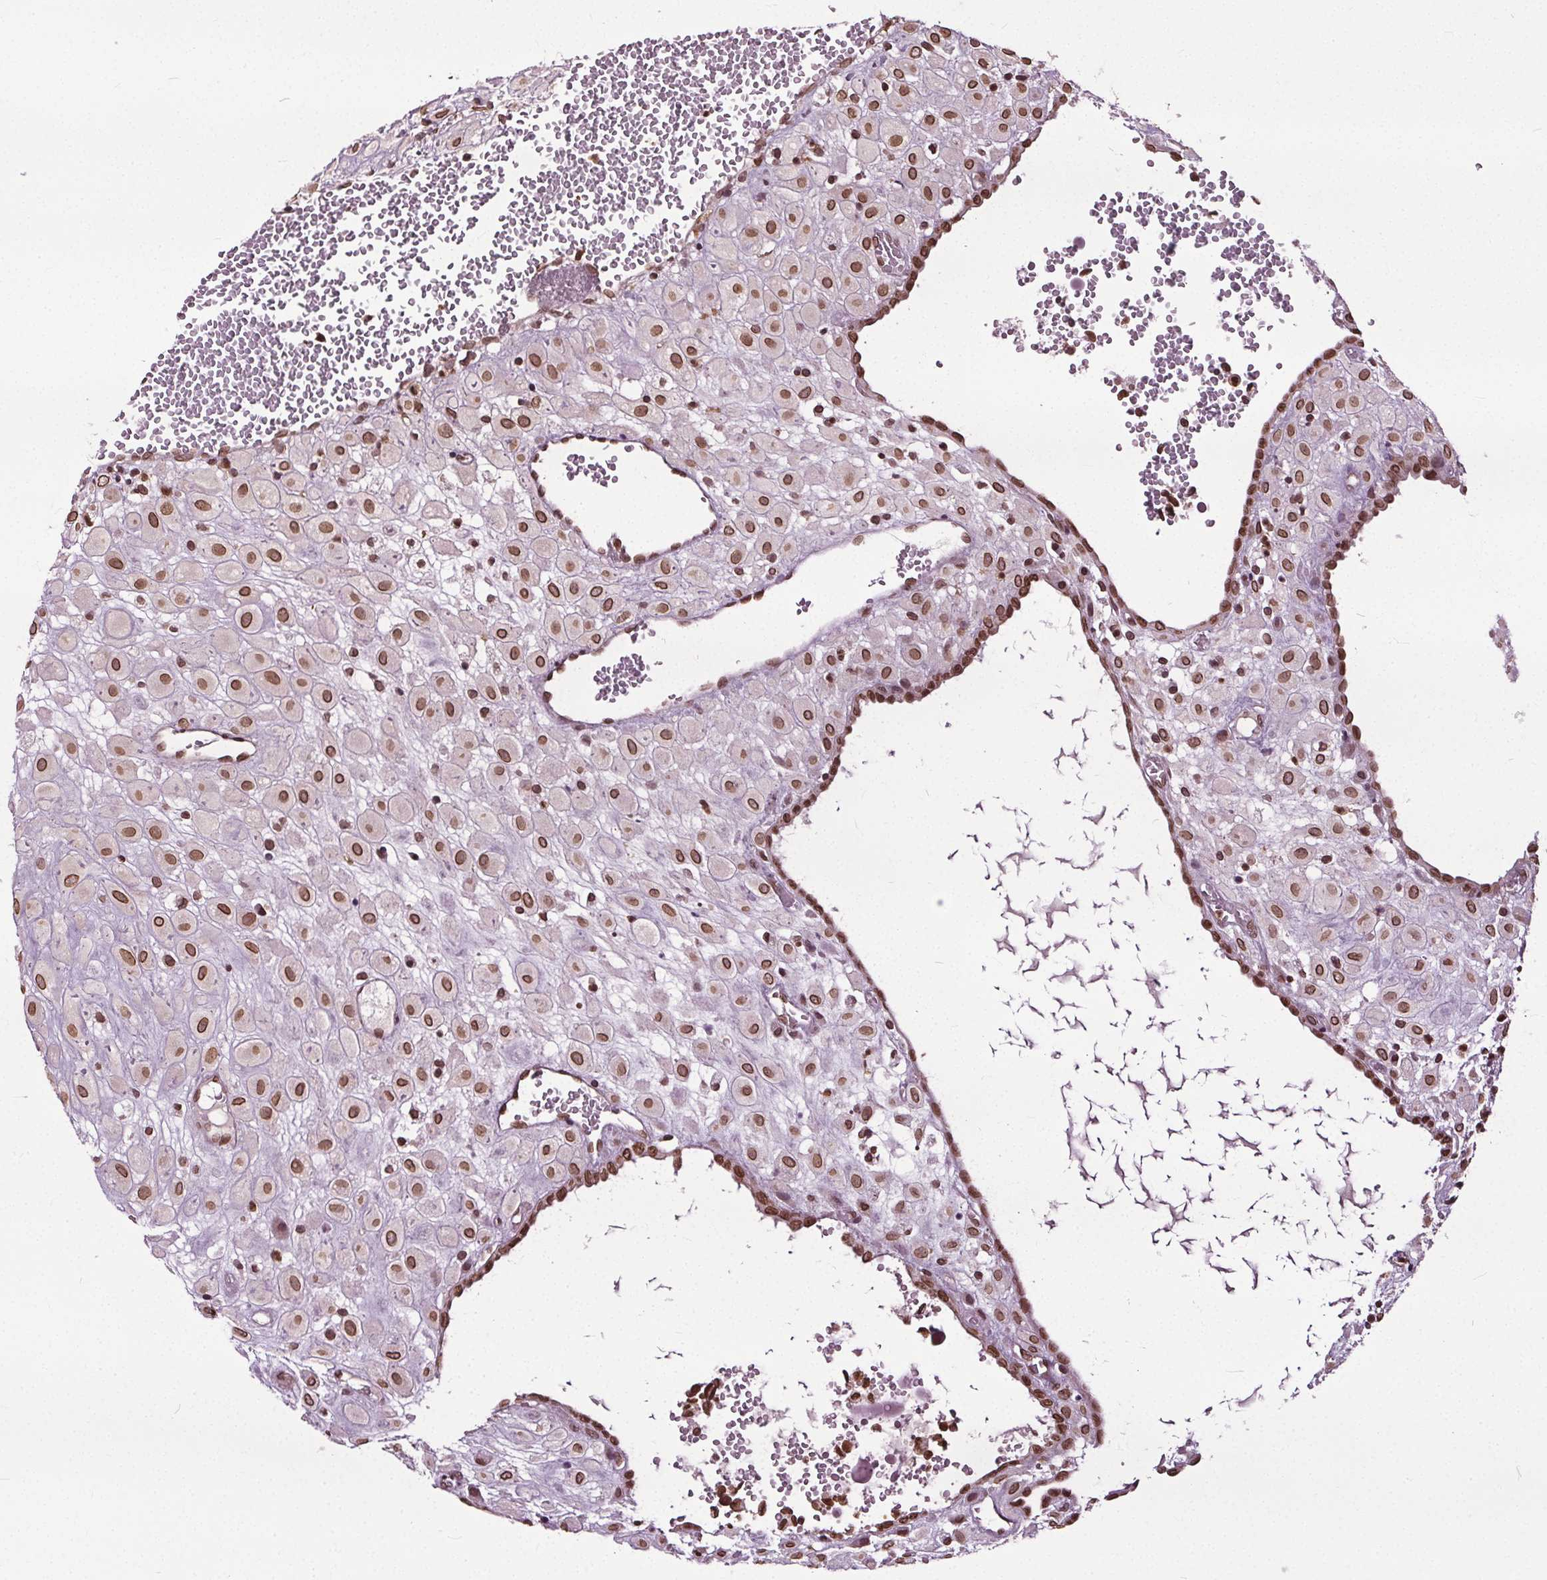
{"staining": {"intensity": "moderate", "quantity": ">75%", "location": "cytoplasmic/membranous,nuclear"}, "tissue": "placenta", "cell_type": "Decidual cells", "image_type": "normal", "snomed": [{"axis": "morphology", "description": "Normal tissue, NOS"}, {"axis": "topography", "description": "Placenta"}], "caption": "The micrograph displays staining of normal placenta, revealing moderate cytoplasmic/membranous,nuclear protein staining (brown color) within decidual cells. (DAB (3,3'-diaminobenzidine) IHC with brightfield microscopy, high magnification).", "gene": "TTC39C", "patient": {"sex": "female", "age": 24}}